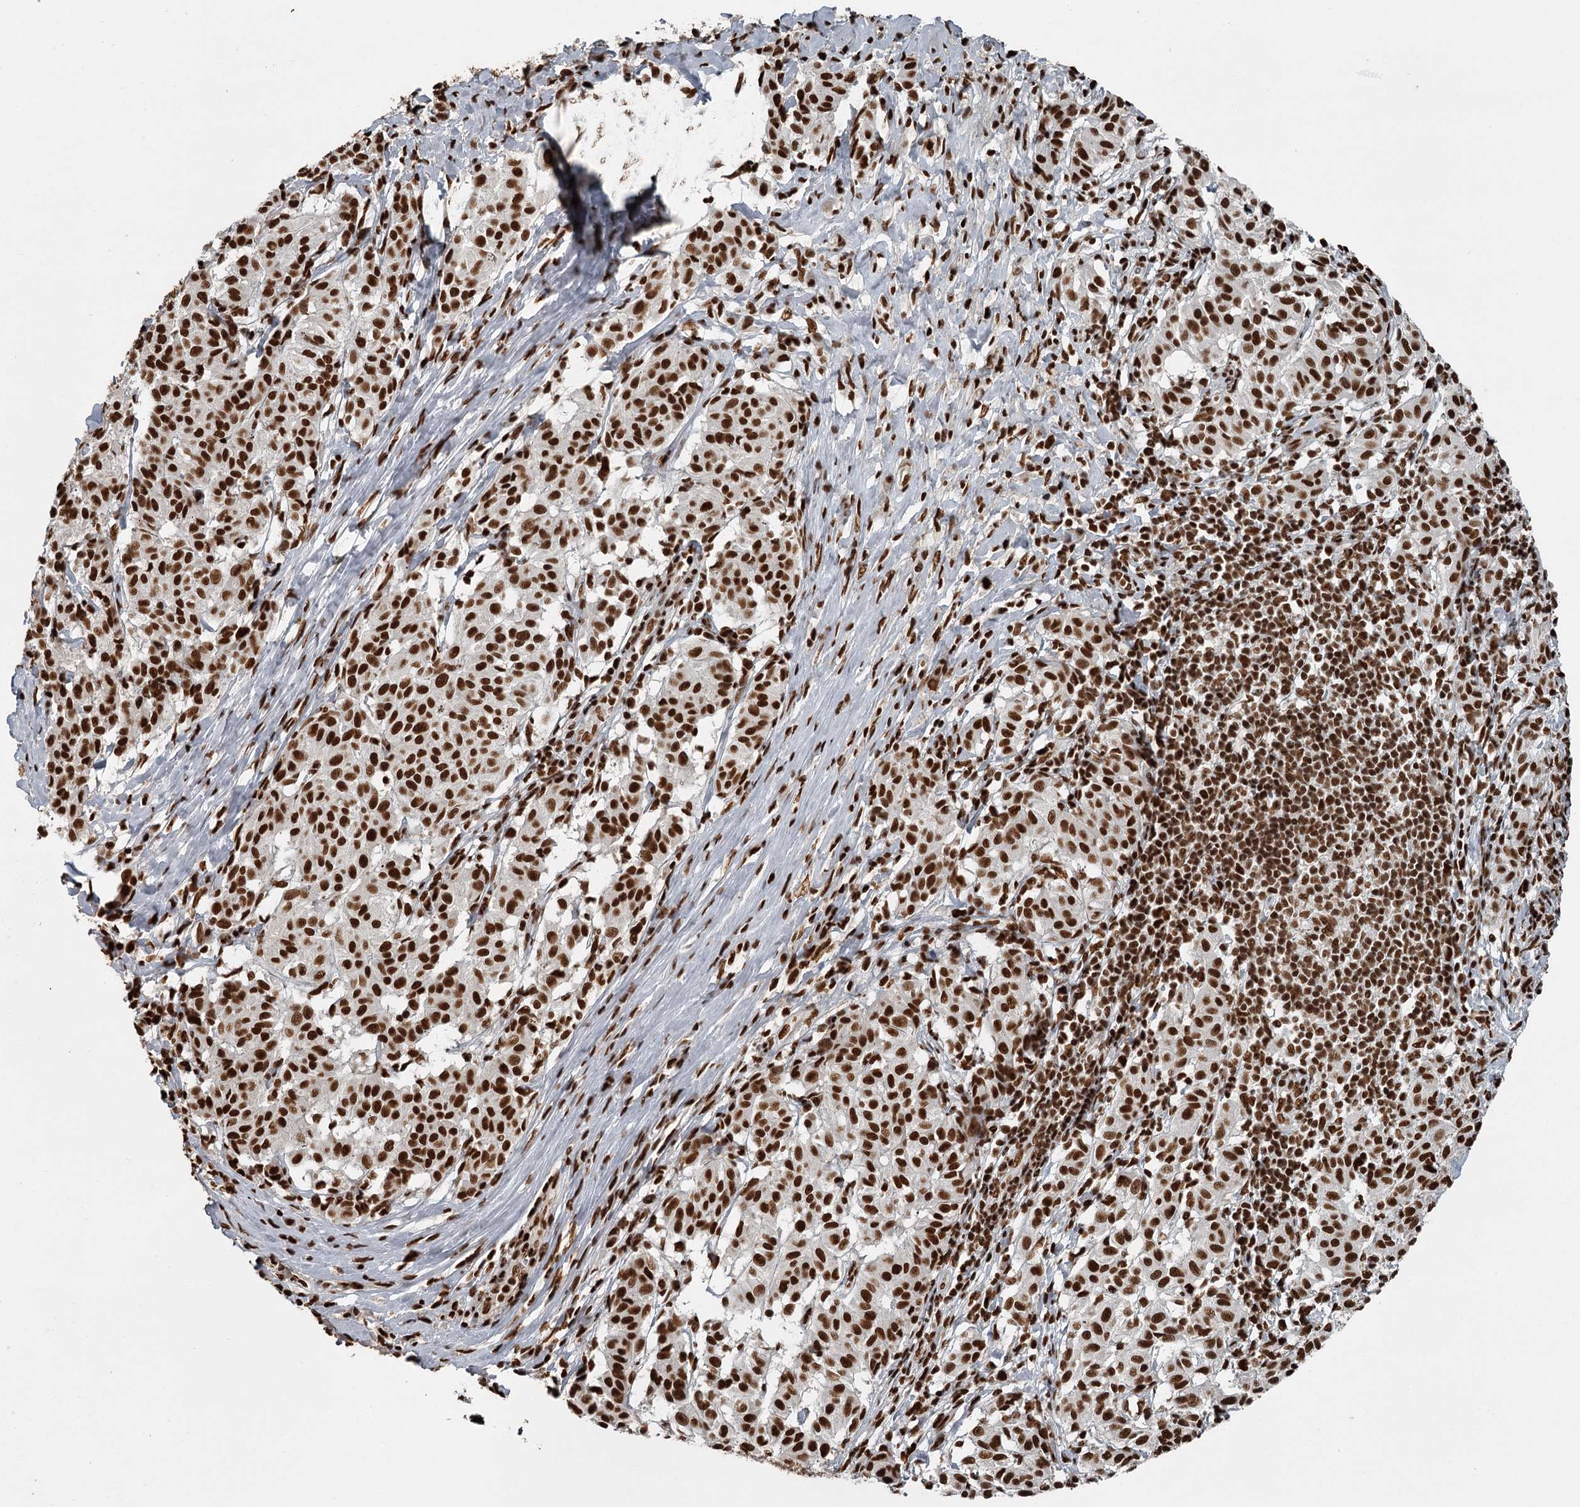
{"staining": {"intensity": "strong", "quantity": ">75%", "location": "nuclear"}, "tissue": "melanoma", "cell_type": "Tumor cells", "image_type": "cancer", "snomed": [{"axis": "morphology", "description": "Malignant melanoma, NOS"}, {"axis": "topography", "description": "Skin"}], "caption": "Malignant melanoma tissue demonstrates strong nuclear expression in about >75% of tumor cells", "gene": "RBBP7", "patient": {"sex": "female", "age": 72}}